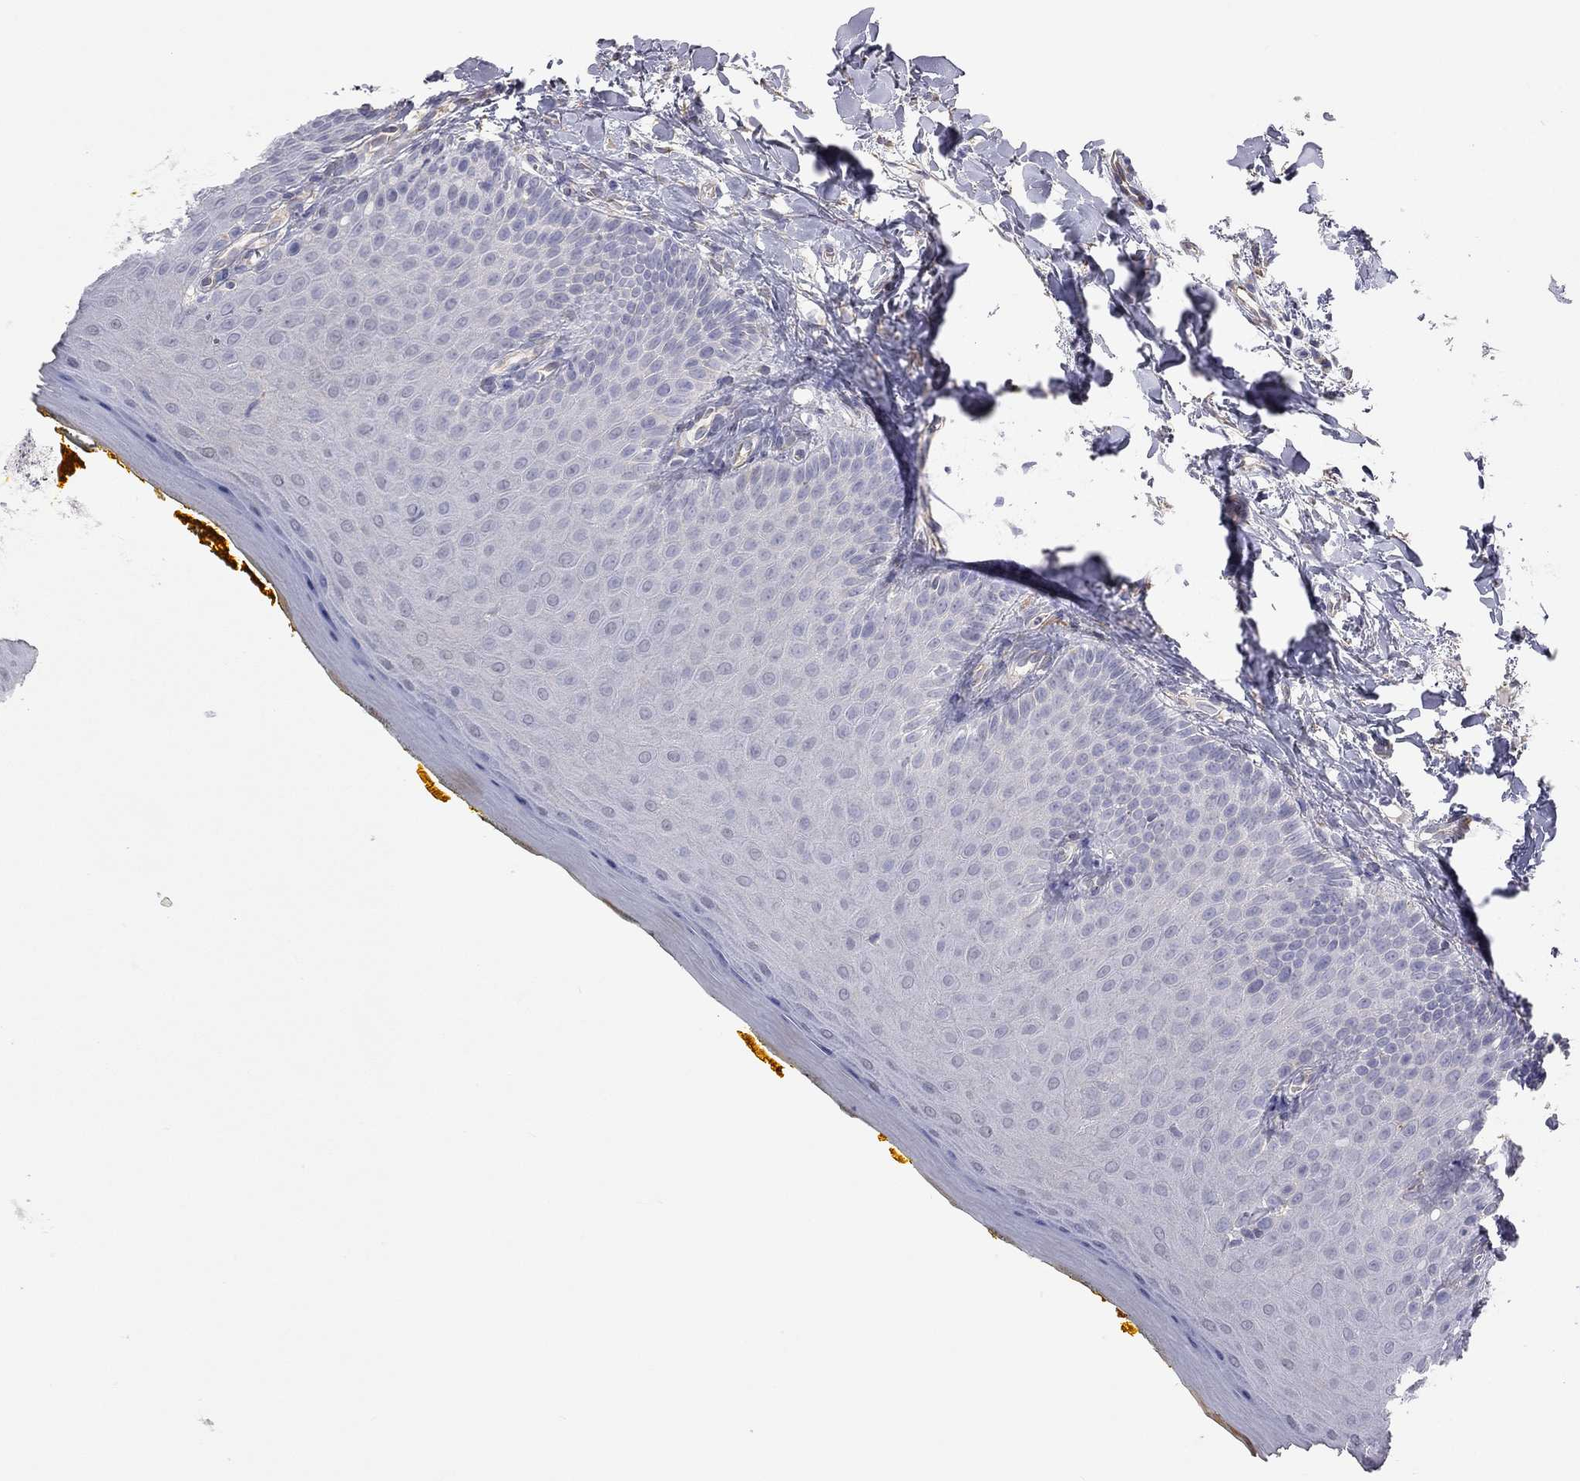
{"staining": {"intensity": "negative", "quantity": "none", "location": "none"}, "tissue": "oral mucosa", "cell_type": "Squamous epithelial cells", "image_type": "normal", "snomed": [{"axis": "morphology", "description": "Normal tissue, NOS"}, {"axis": "topography", "description": "Oral tissue"}], "caption": "Histopathology image shows no significant protein staining in squamous epithelial cells of benign oral mucosa. Nuclei are stained in blue.", "gene": "GPRC5B", "patient": {"sex": "female", "age": 43}}